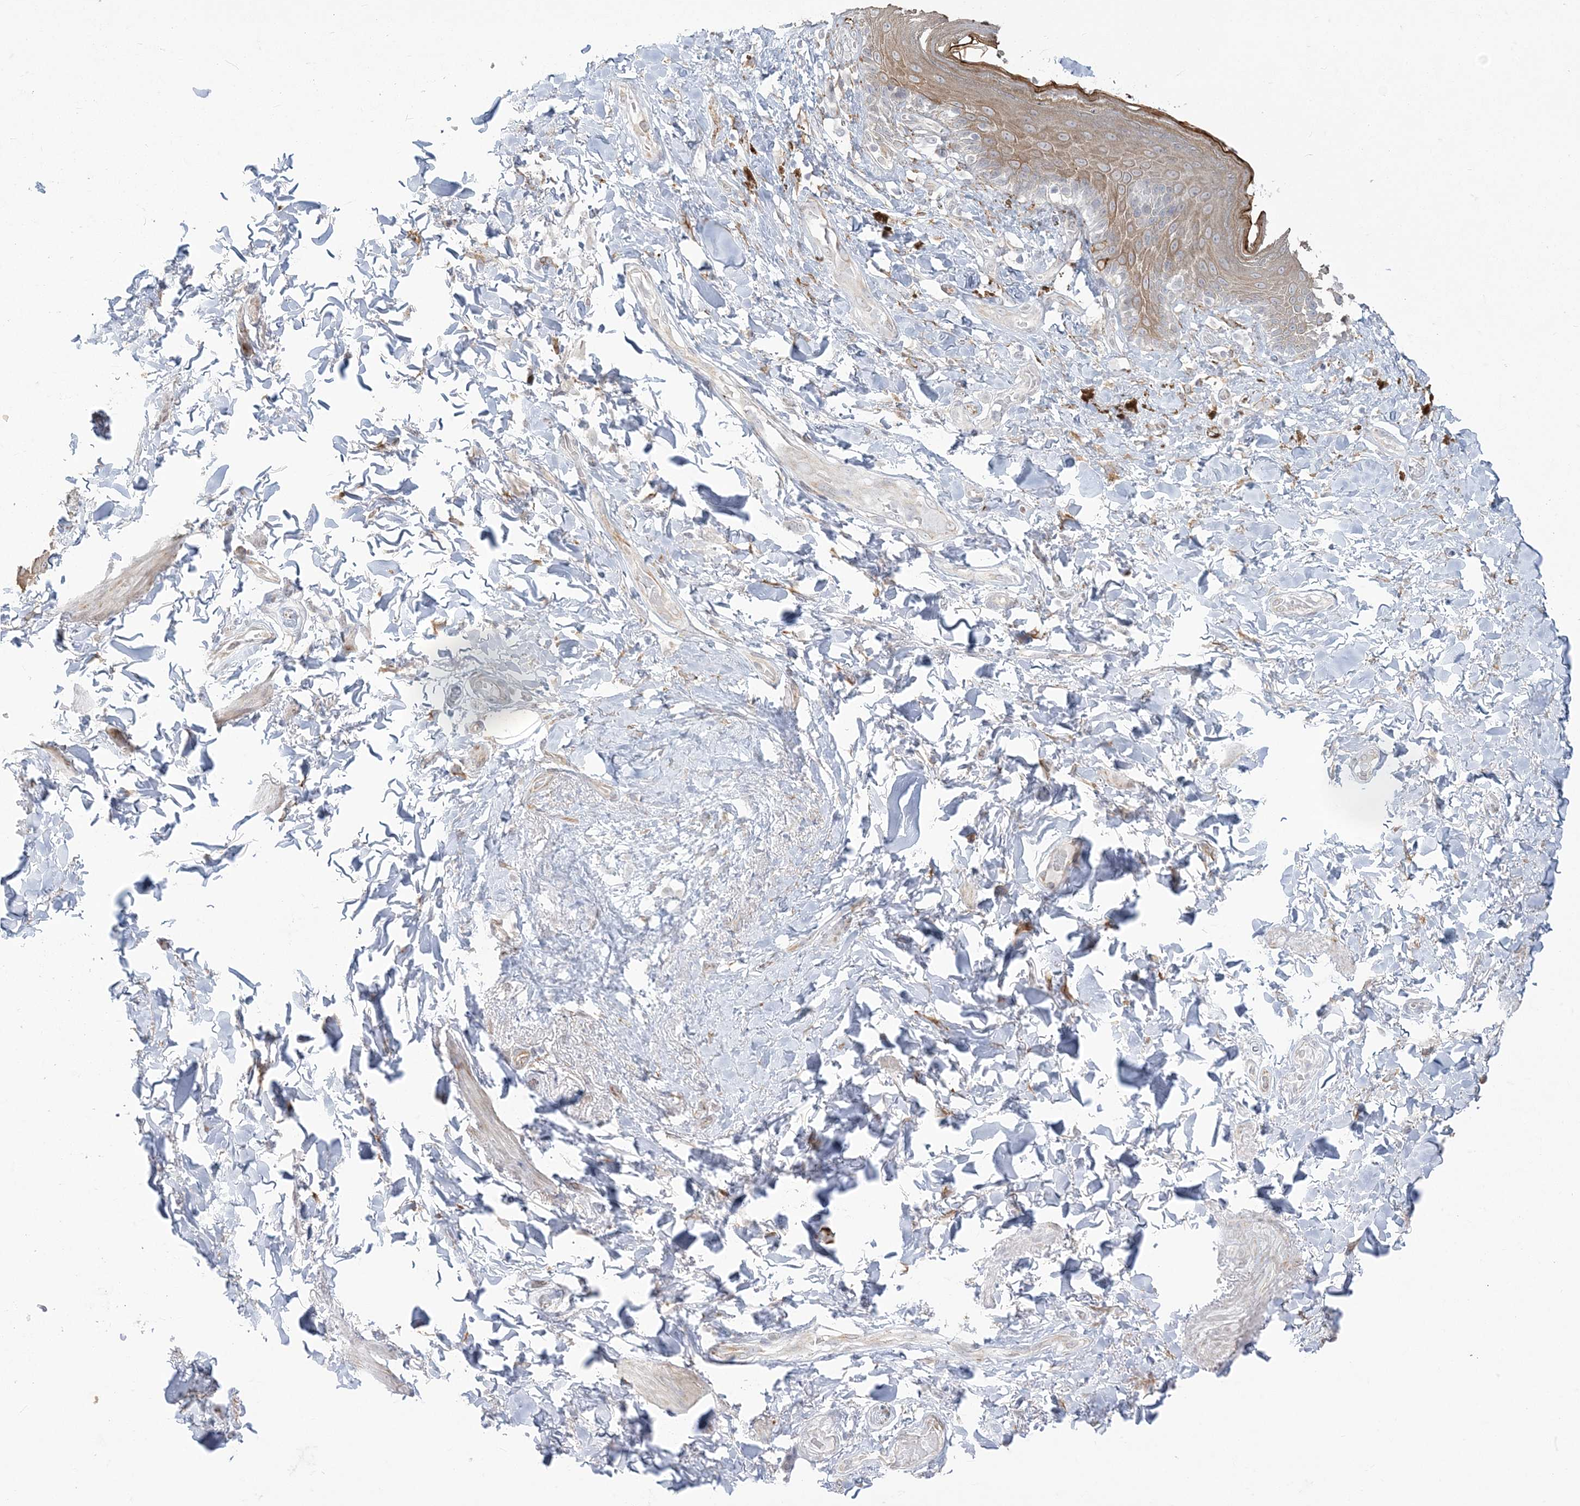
{"staining": {"intensity": "moderate", "quantity": ">75%", "location": "cytoplasmic/membranous"}, "tissue": "skin", "cell_type": "Epidermal cells", "image_type": "normal", "snomed": [{"axis": "morphology", "description": "Normal tissue, NOS"}, {"axis": "topography", "description": "Anal"}], "caption": "IHC micrograph of normal skin stained for a protein (brown), which shows medium levels of moderate cytoplasmic/membranous expression in approximately >75% of epidermal cells.", "gene": "ZC3H6", "patient": {"sex": "female", "age": 78}}